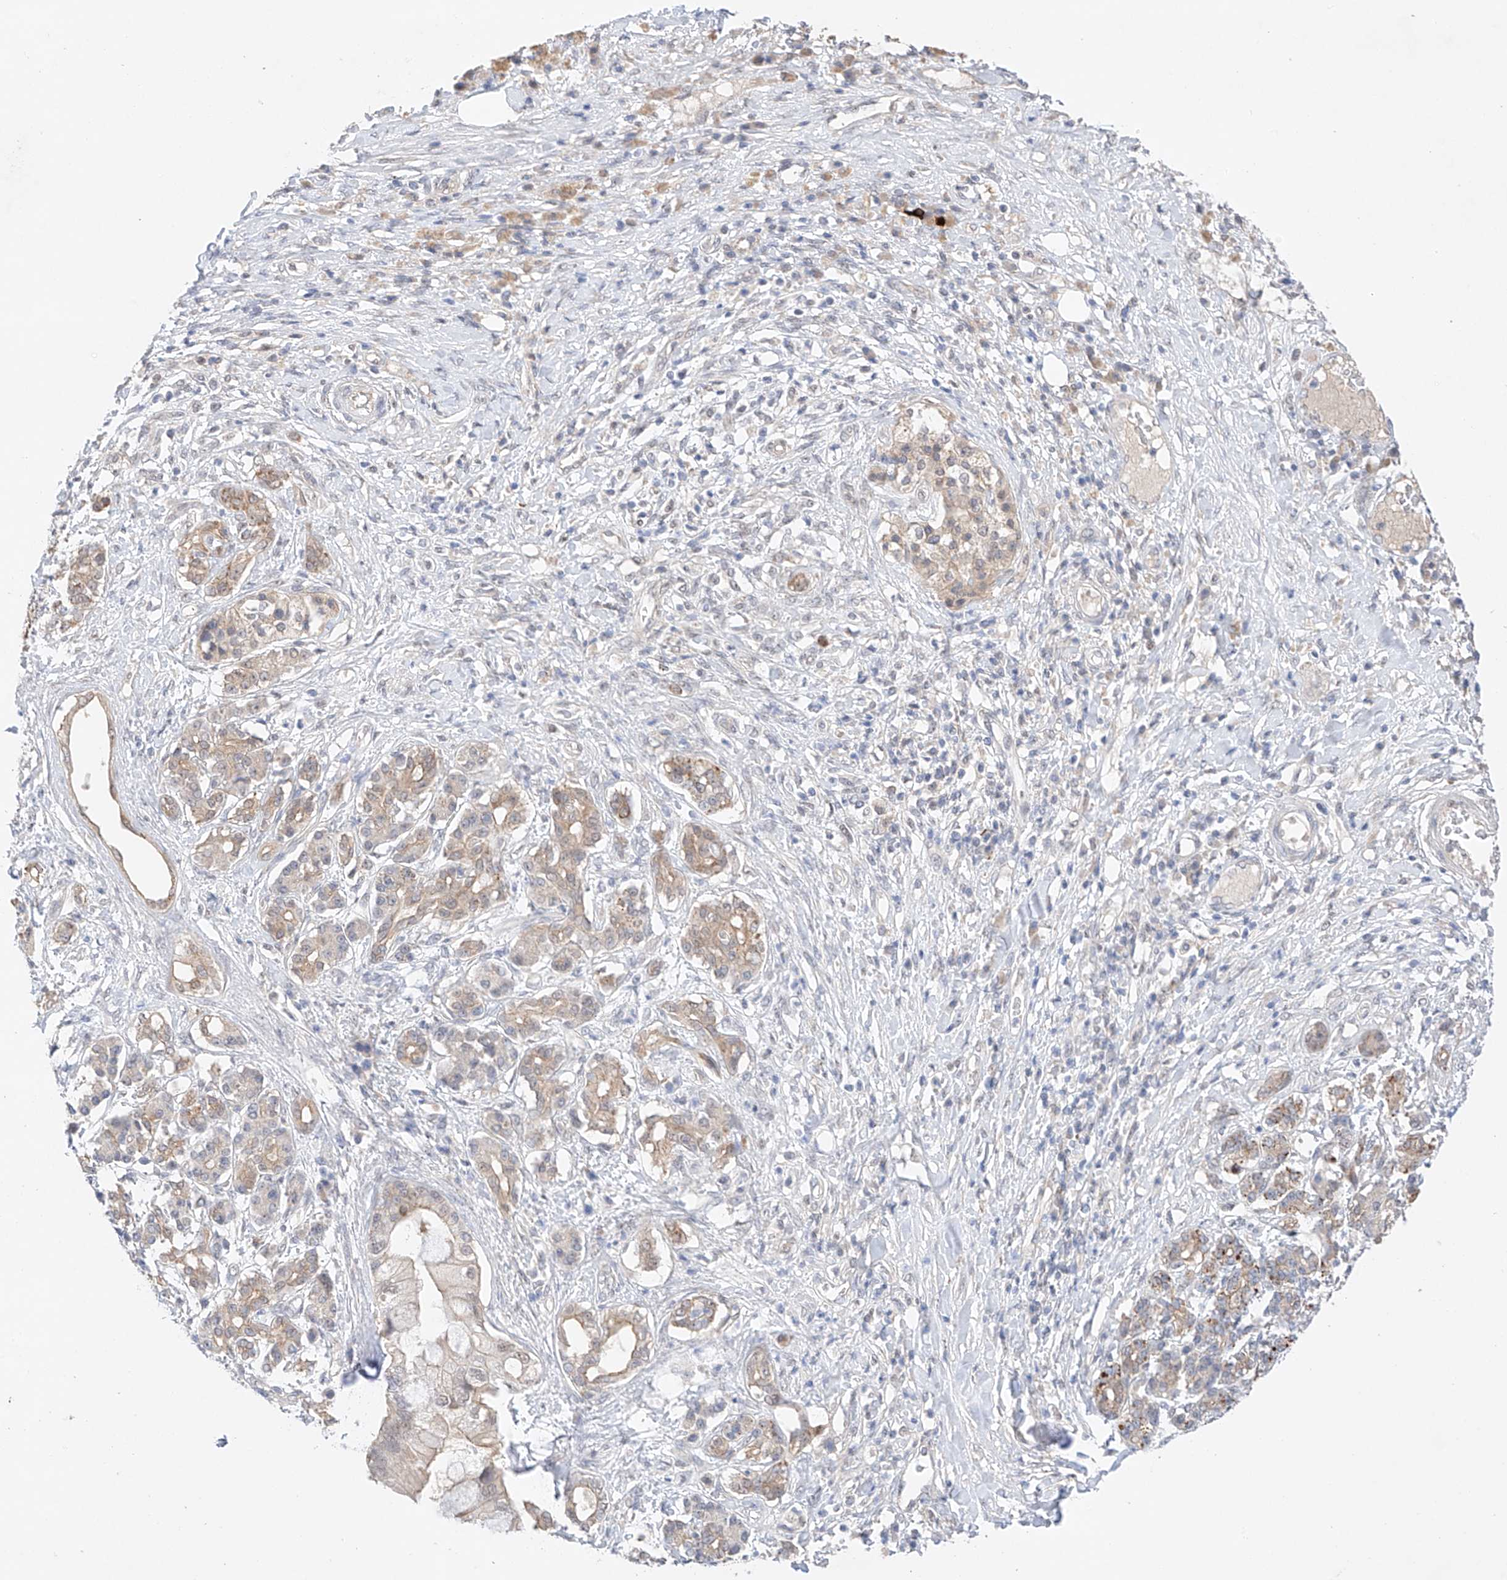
{"staining": {"intensity": "moderate", "quantity": "25%-75%", "location": "cytoplasmic/membranous"}, "tissue": "pancreatic cancer", "cell_type": "Tumor cells", "image_type": "cancer", "snomed": [{"axis": "morphology", "description": "Adenocarcinoma, NOS"}, {"axis": "topography", "description": "Pancreas"}], "caption": "Protein staining of pancreatic cancer tissue demonstrates moderate cytoplasmic/membranous expression in approximately 25%-75% of tumor cells. The staining was performed using DAB to visualize the protein expression in brown, while the nuclei were stained in blue with hematoxylin (Magnification: 20x).", "gene": "IL22RA2", "patient": {"sex": "female", "age": 56}}